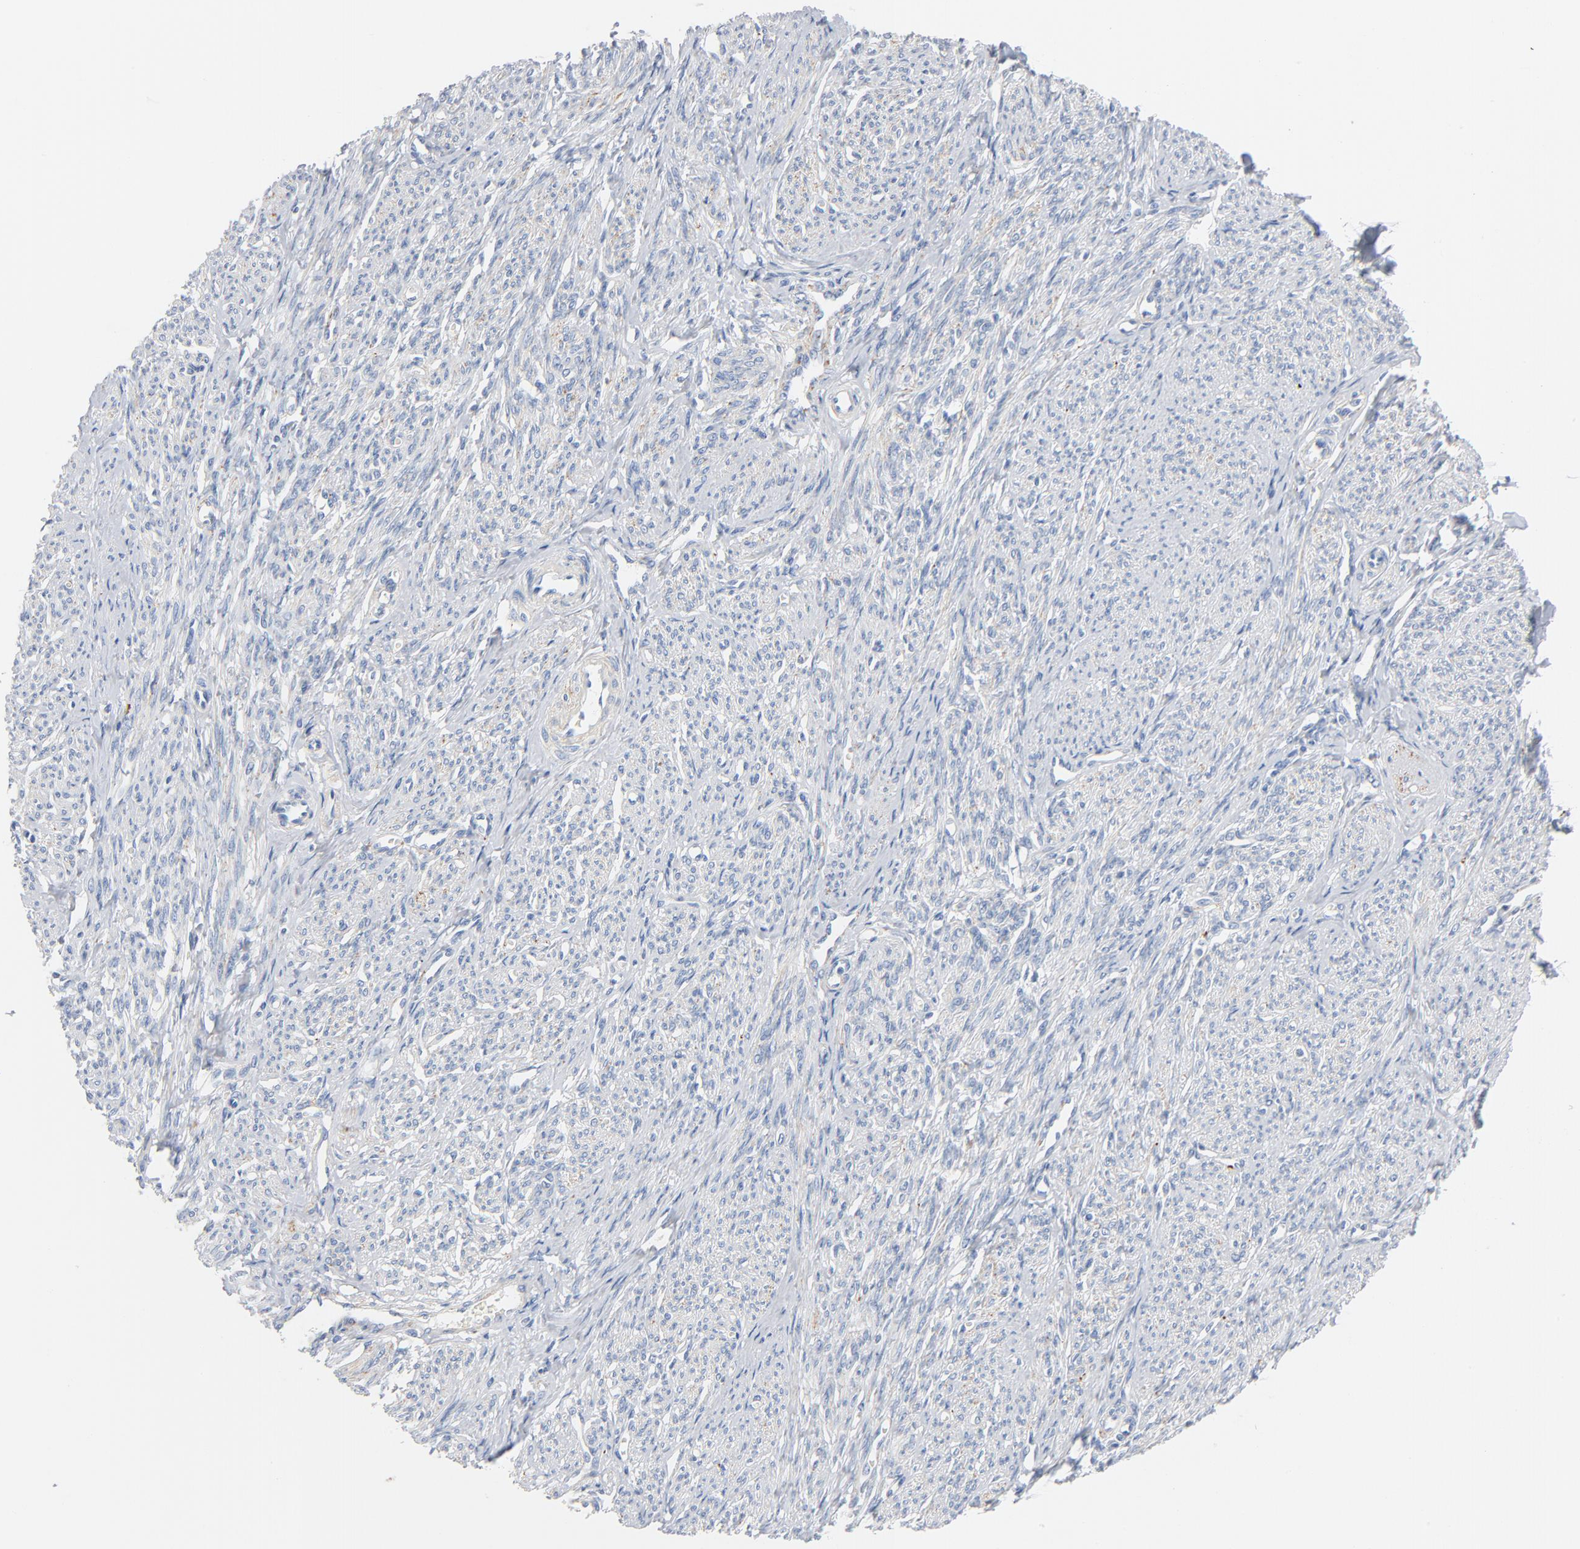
{"staining": {"intensity": "negative", "quantity": "none", "location": "none"}, "tissue": "smooth muscle", "cell_type": "Smooth muscle cells", "image_type": "normal", "snomed": [{"axis": "morphology", "description": "Normal tissue, NOS"}, {"axis": "topography", "description": "Smooth muscle"}], "caption": "The immunohistochemistry (IHC) image has no significant positivity in smooth muscle cells of smooth muscle.", "gene": "IFT43", "patient": {"sex": "female", "age": 65}}